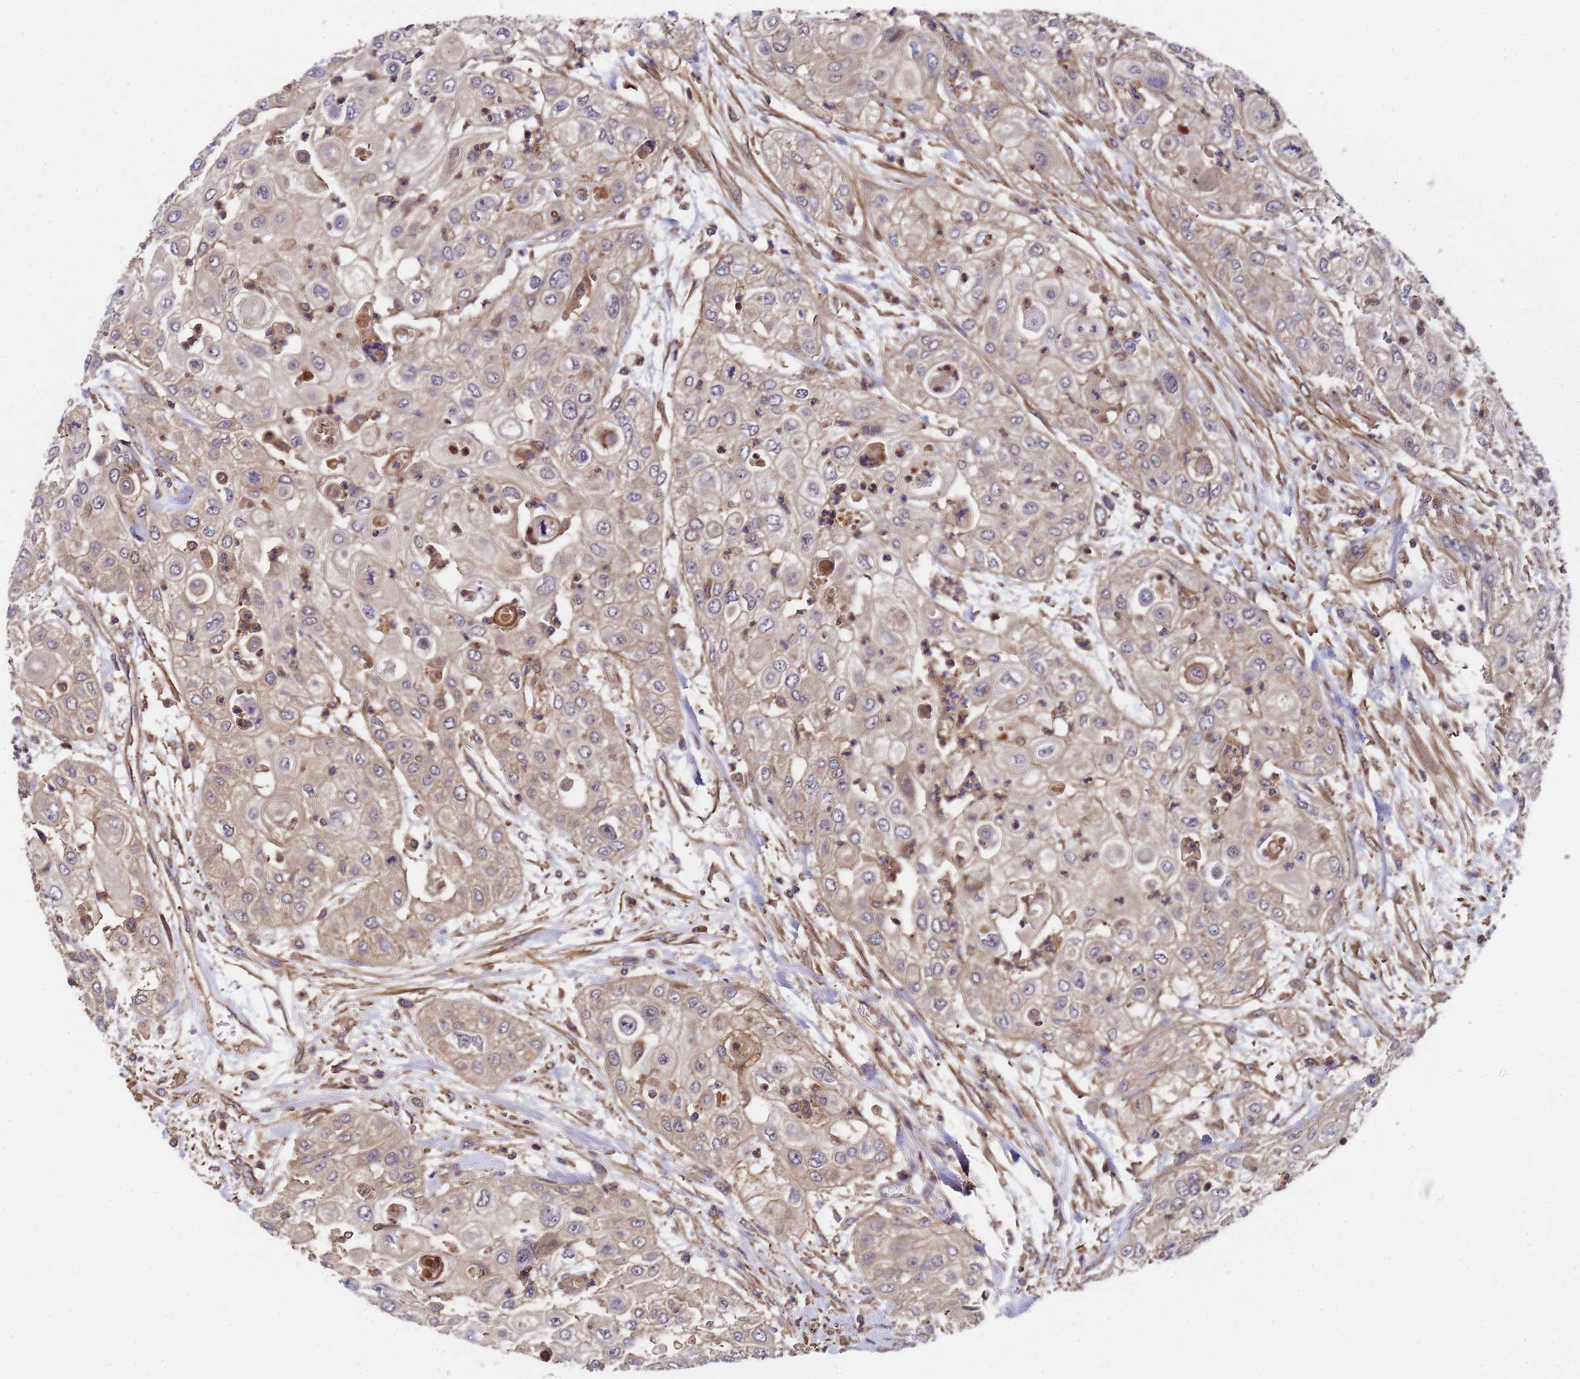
{"staining": {"intensity": "weak", "quantity": "25%-75%", "location": "cytoplasmic/membranous"}, "tissue": "urothelial cancer", "cell_type": "Tumor cells", "image_type": "cancer", "snomed": [{"axis": "morphology", "description": "Urothelial carcinoma, High grade"}, {"axis": "topography", "description": "Urinary bladder"}], "caption": "A photomicrograph of human urothelial carcinoma (high-grade) stained for a protein exhibits weak cytoplasmic/membranous brown staining in tumor cells.", "gene": "GSTCD", "patient": {"sex": "female", "age": 79}}